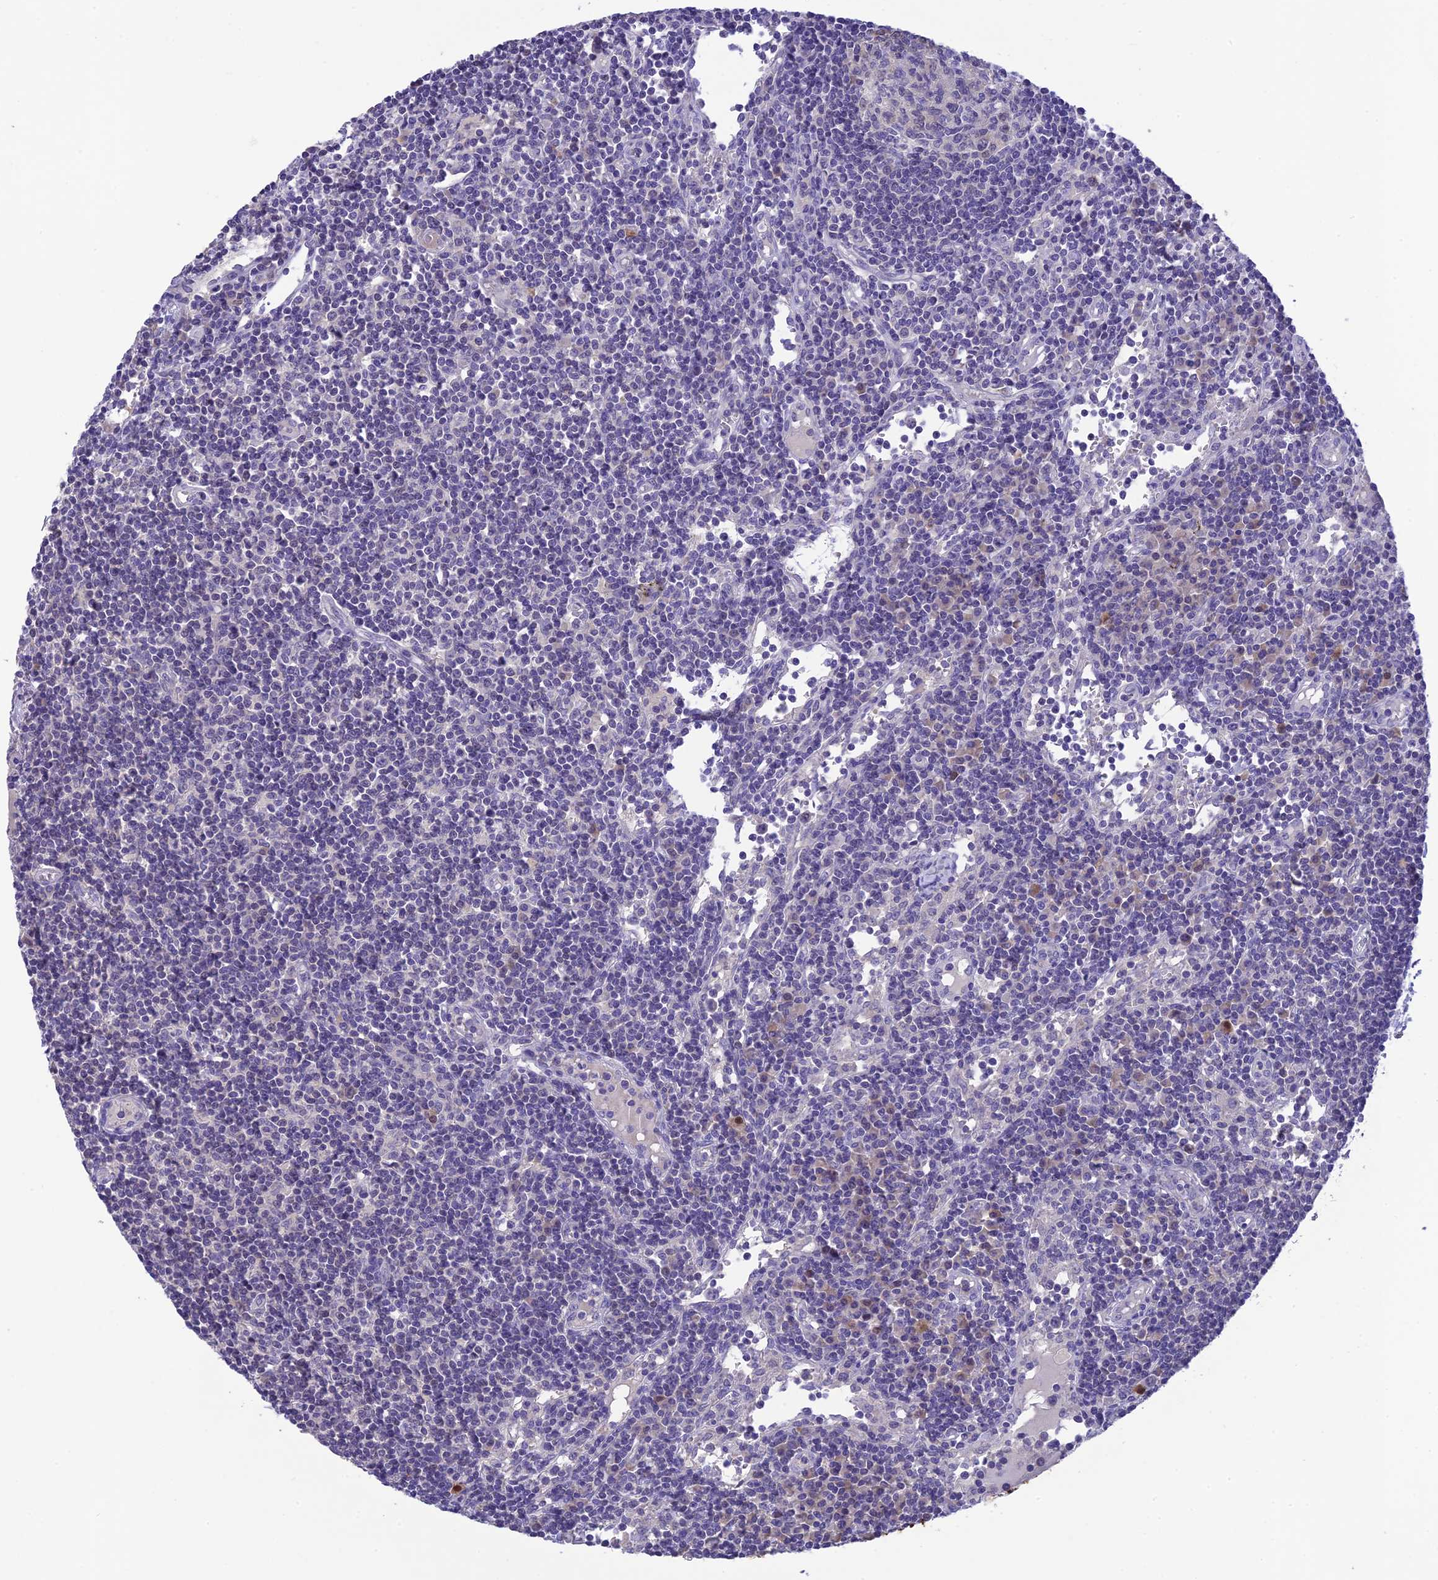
{"staining": {"intensity": "weak", "quantity": "<25%", "location": "cytoplasmic/membranous"}, "tissue": "lymph node", "cell_type": "Germinal center cells", "image_type": "normal", "snomed": [{"axis": "morphology", "description": "Normal tissue, NOS"}, {"axis": "topography", "description": "Lymph node"}], "caption": "High magnification brightfield microscopy of normal lymph node stained with DAB (3,3'-diaminobenzidine) (brown) and counterstained with hematoxylin (blue): germinal center cells show no significant positivity.", "gene": "XPO7", "patient": {"sex": "female", "age": 55}}